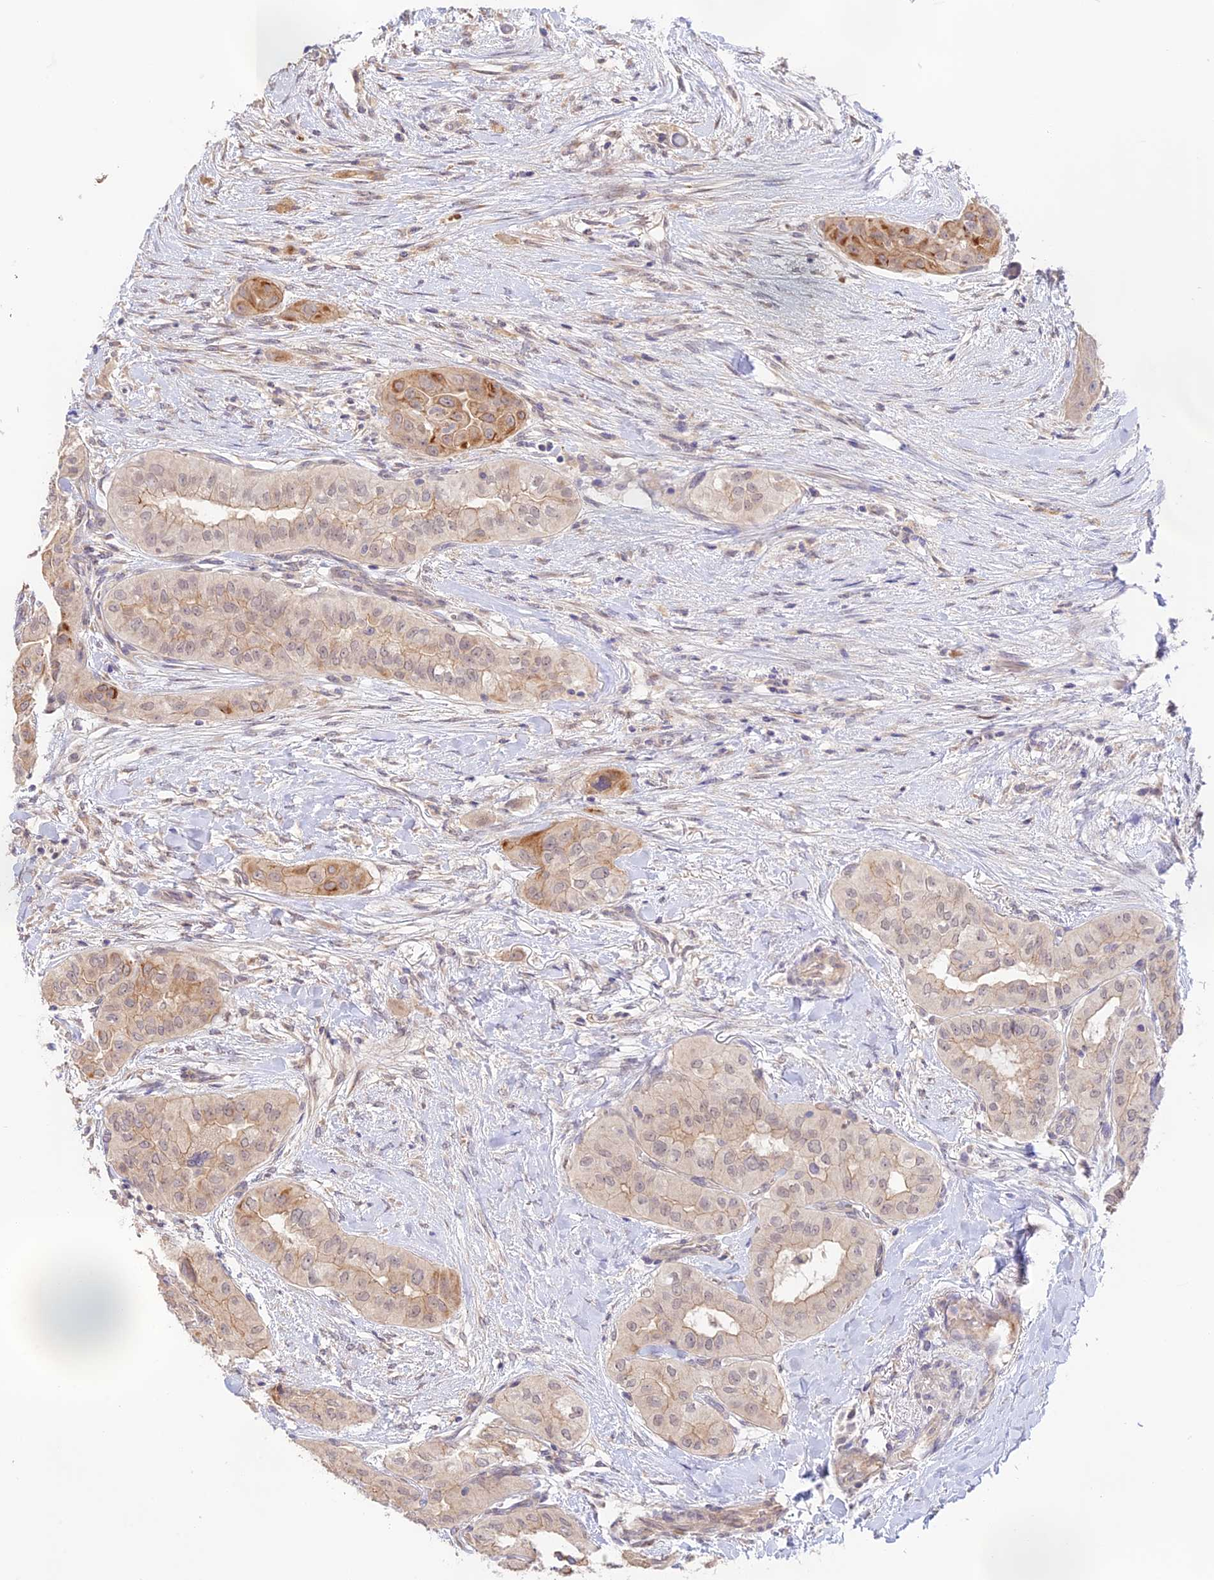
{"staining": {"intensity": "weak", "quantity": ">75%", "location": "cytoplasmic/membranous"}, "tissue": "head and neck cancer", "cell_type": "Tumor cells", "image_type": "cancer", "snomed": [{"axis": "morphology", "description": "Adenocarcinoma, NOS"}, {"axis": "topography", "description": "Head-Neck"}], "caption": "There is low levels of weak cytoplasmic/membranous positivity in tumor cells of head and neck cancer (adenocarcinoma), as demonstrated by immunohistochemical staining (brown color).", "gene": "CAMSAP3", "patient": {"sex": "male", "age": 66}}